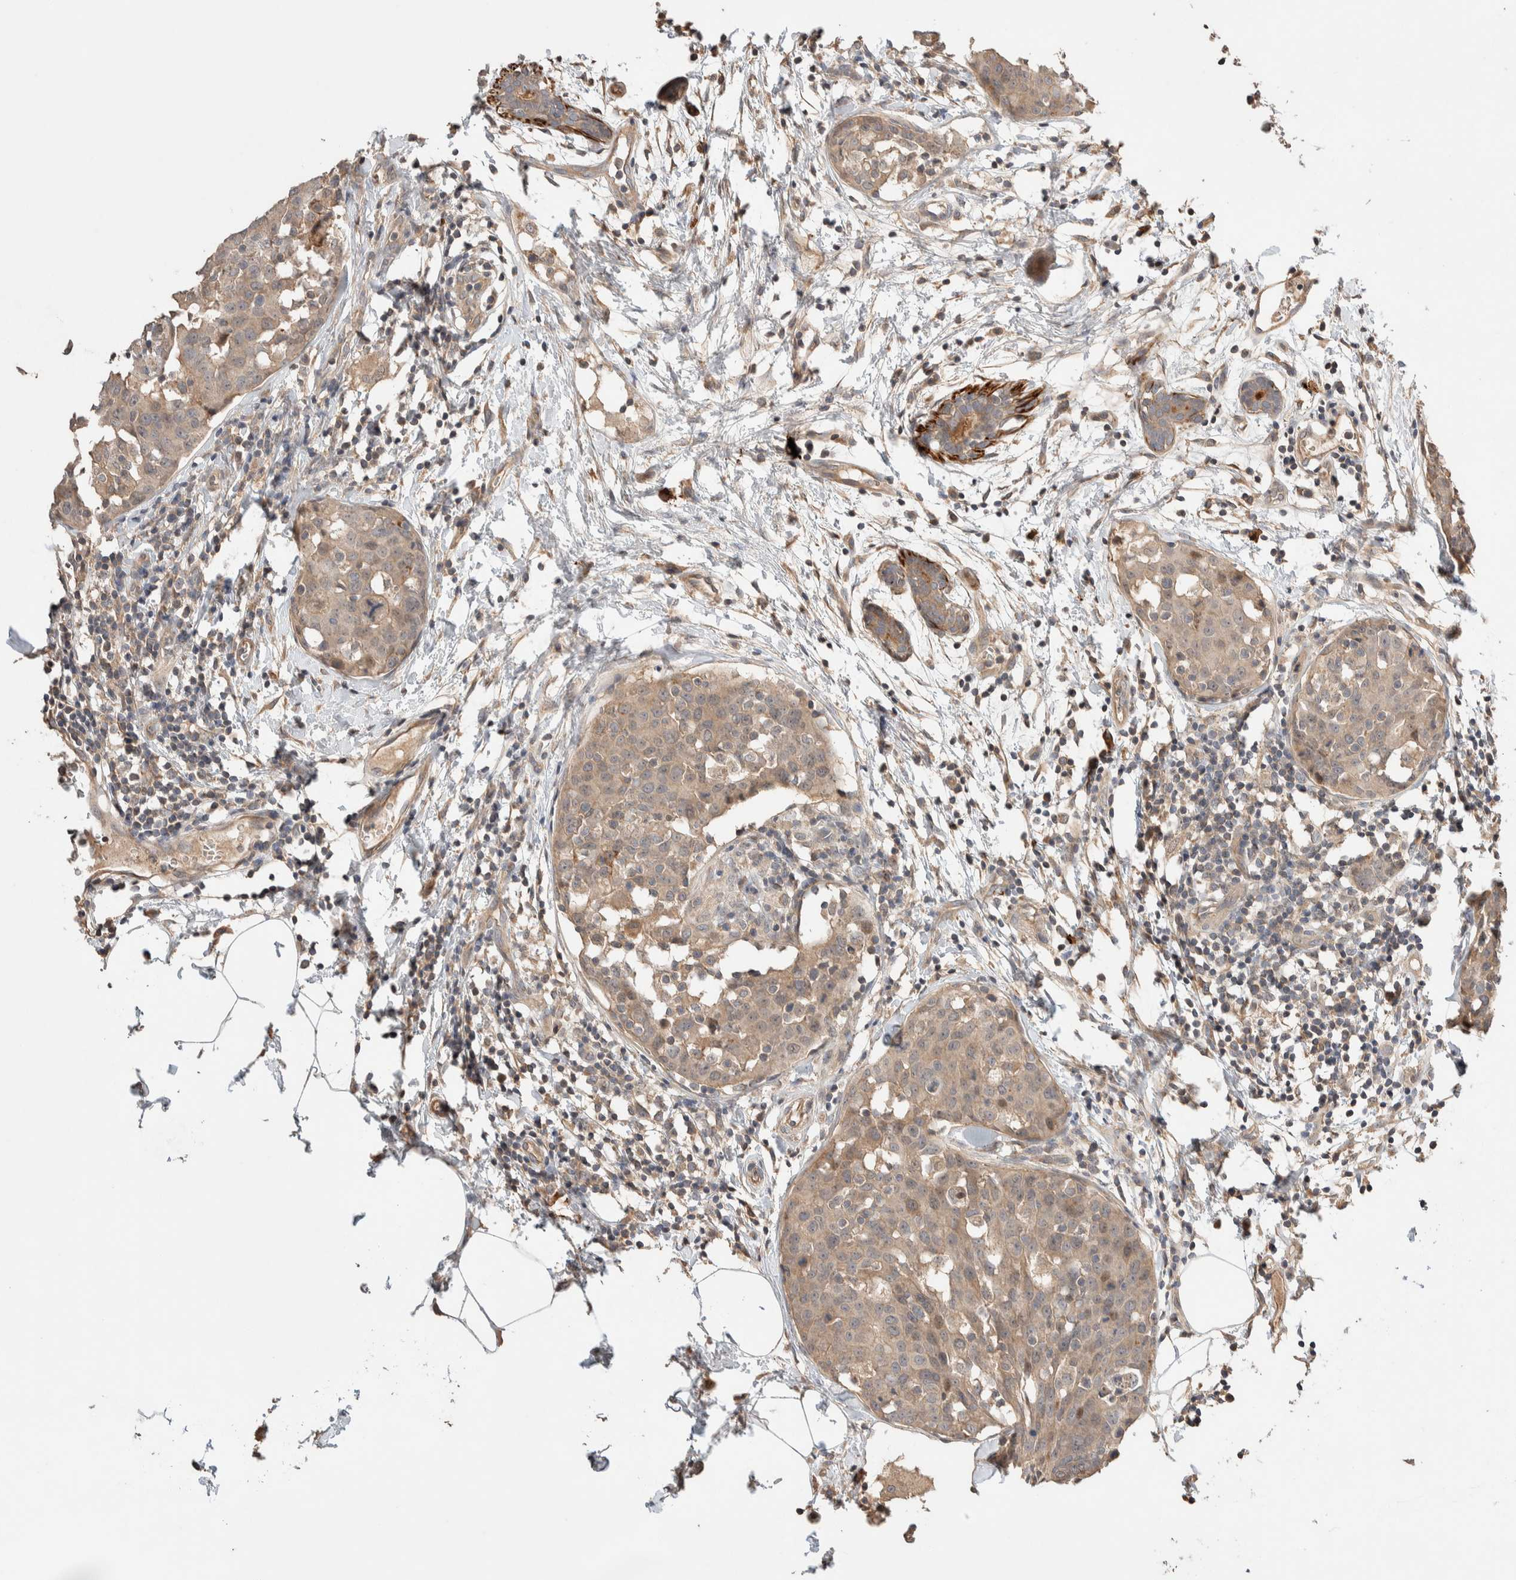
{"staining": {"intensity": "weak", "quantity": ">75%", "location": "cytoplasmic/membranous"}, "tissue": "breast cancer", "cell_type": "Tumor cells", "image_type": "cancer", "snomed": [{"axis": "morphology", "description": "Normal tissue, NOS"}, {"axis": "morphology", "description": "Duct carcinoma"}, {"axis": "topography", "description": "Breast"}], "caption": "Immunohistochemical staining of human breast cancer (intraductal carcinoma) shows low levels of weak cytoplasmic/membranous staining in about >75% of tumor cells.", "gene": "WDR91", "patient": {"sex": "female", "age": 37}}